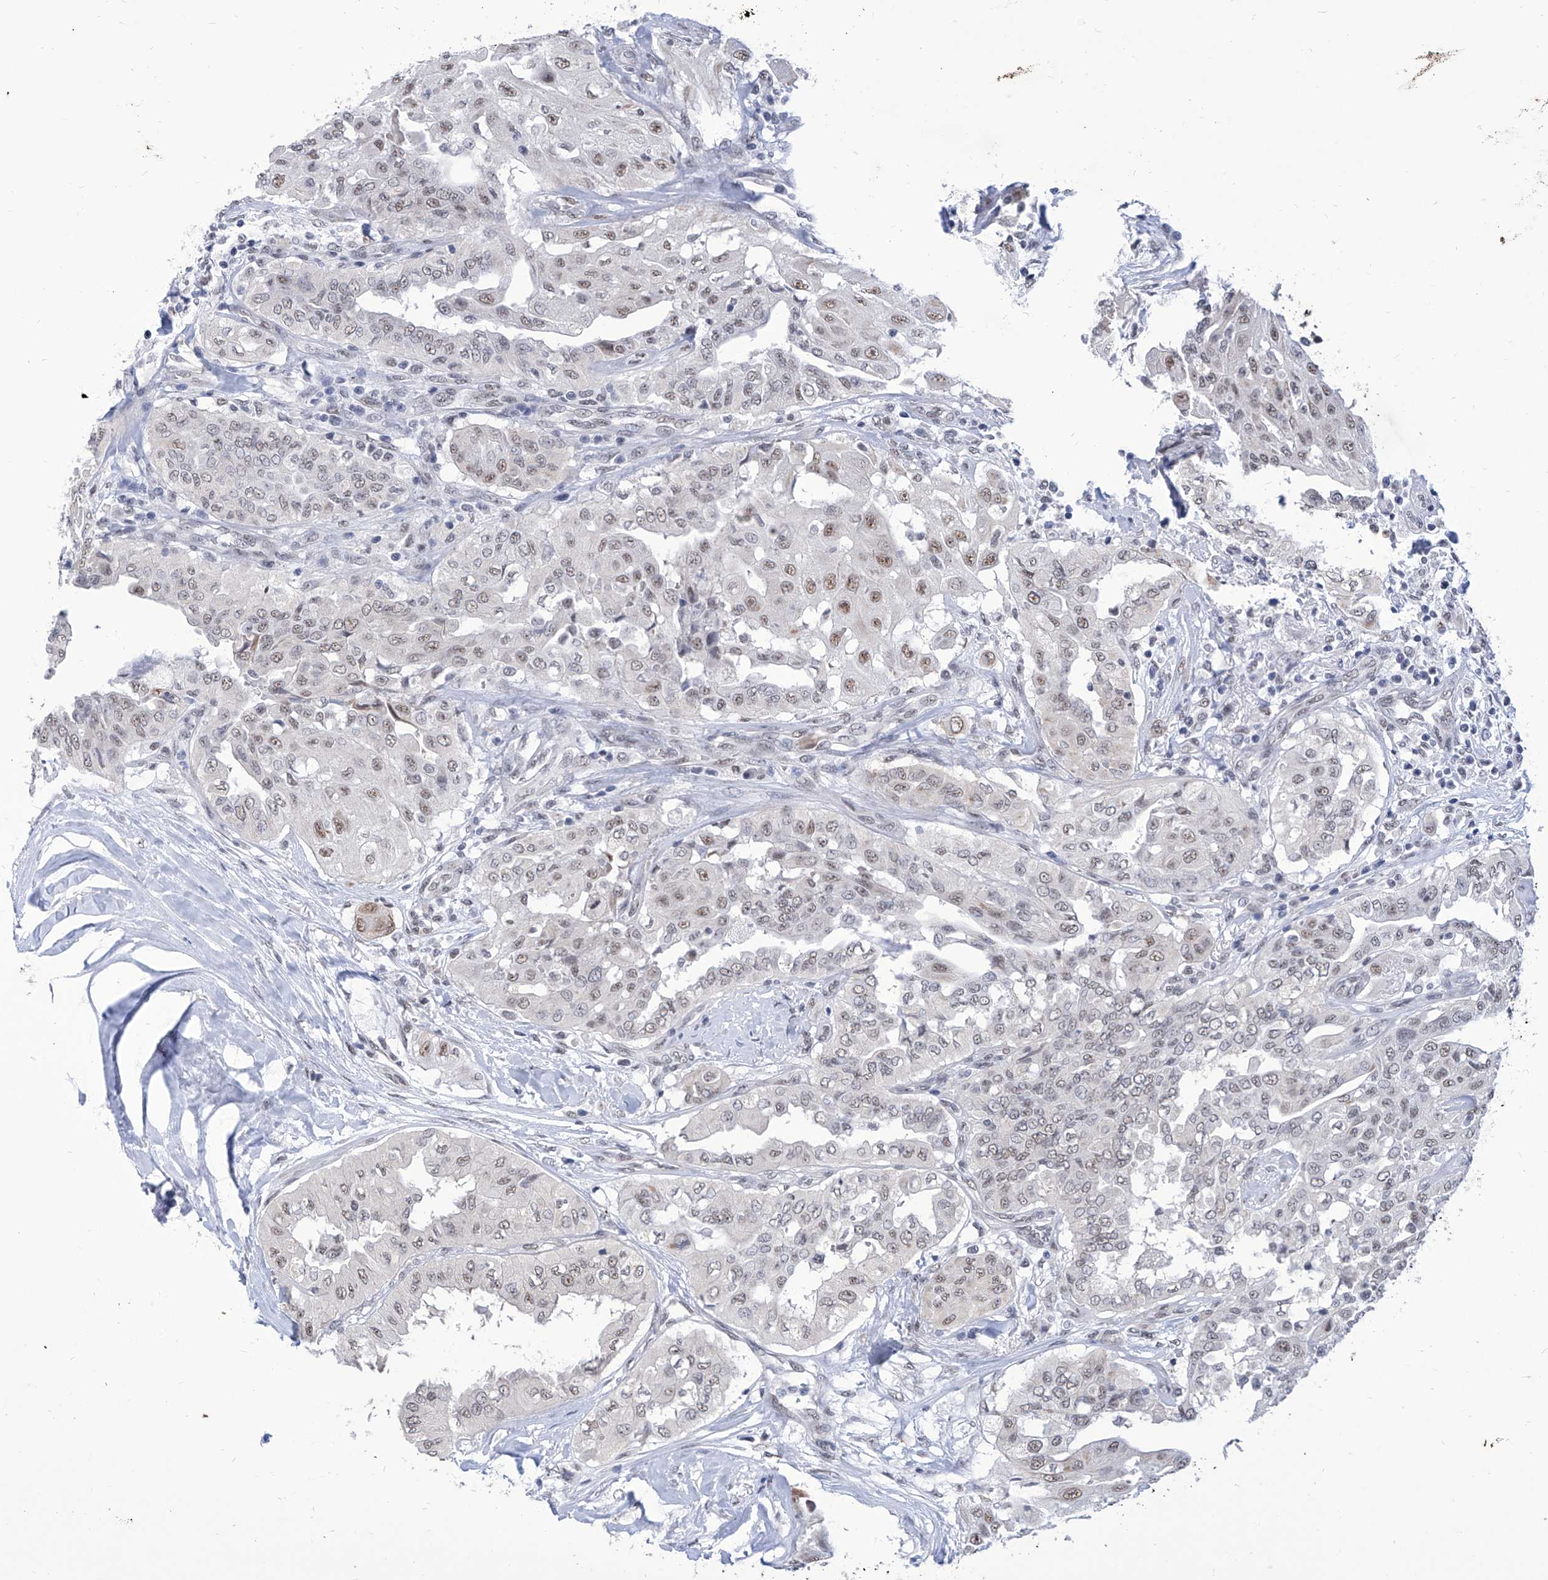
{"staining": {"intensity": "weak", "quantity": "25%-75%", "location": "nuclear"}, "tissue": "thyroid cancer", "cell_type": "Tumor cells", "image_type": "cancer", "snomed": [{"axis": "morphology", "description": "Papillary adenocarcinoma, NOS"}, {"axis": "topography", "description": "Thyroid gland"}], "caption": "Approximately 25%-75% of tumor cells in papillary adenocarcinoma (thyroid) exhibit weak nuclear protein expression as visualized by brown immunohistochemical staining.", "gene": "SART1", "patient": {"sex": "female", "age": 59}}